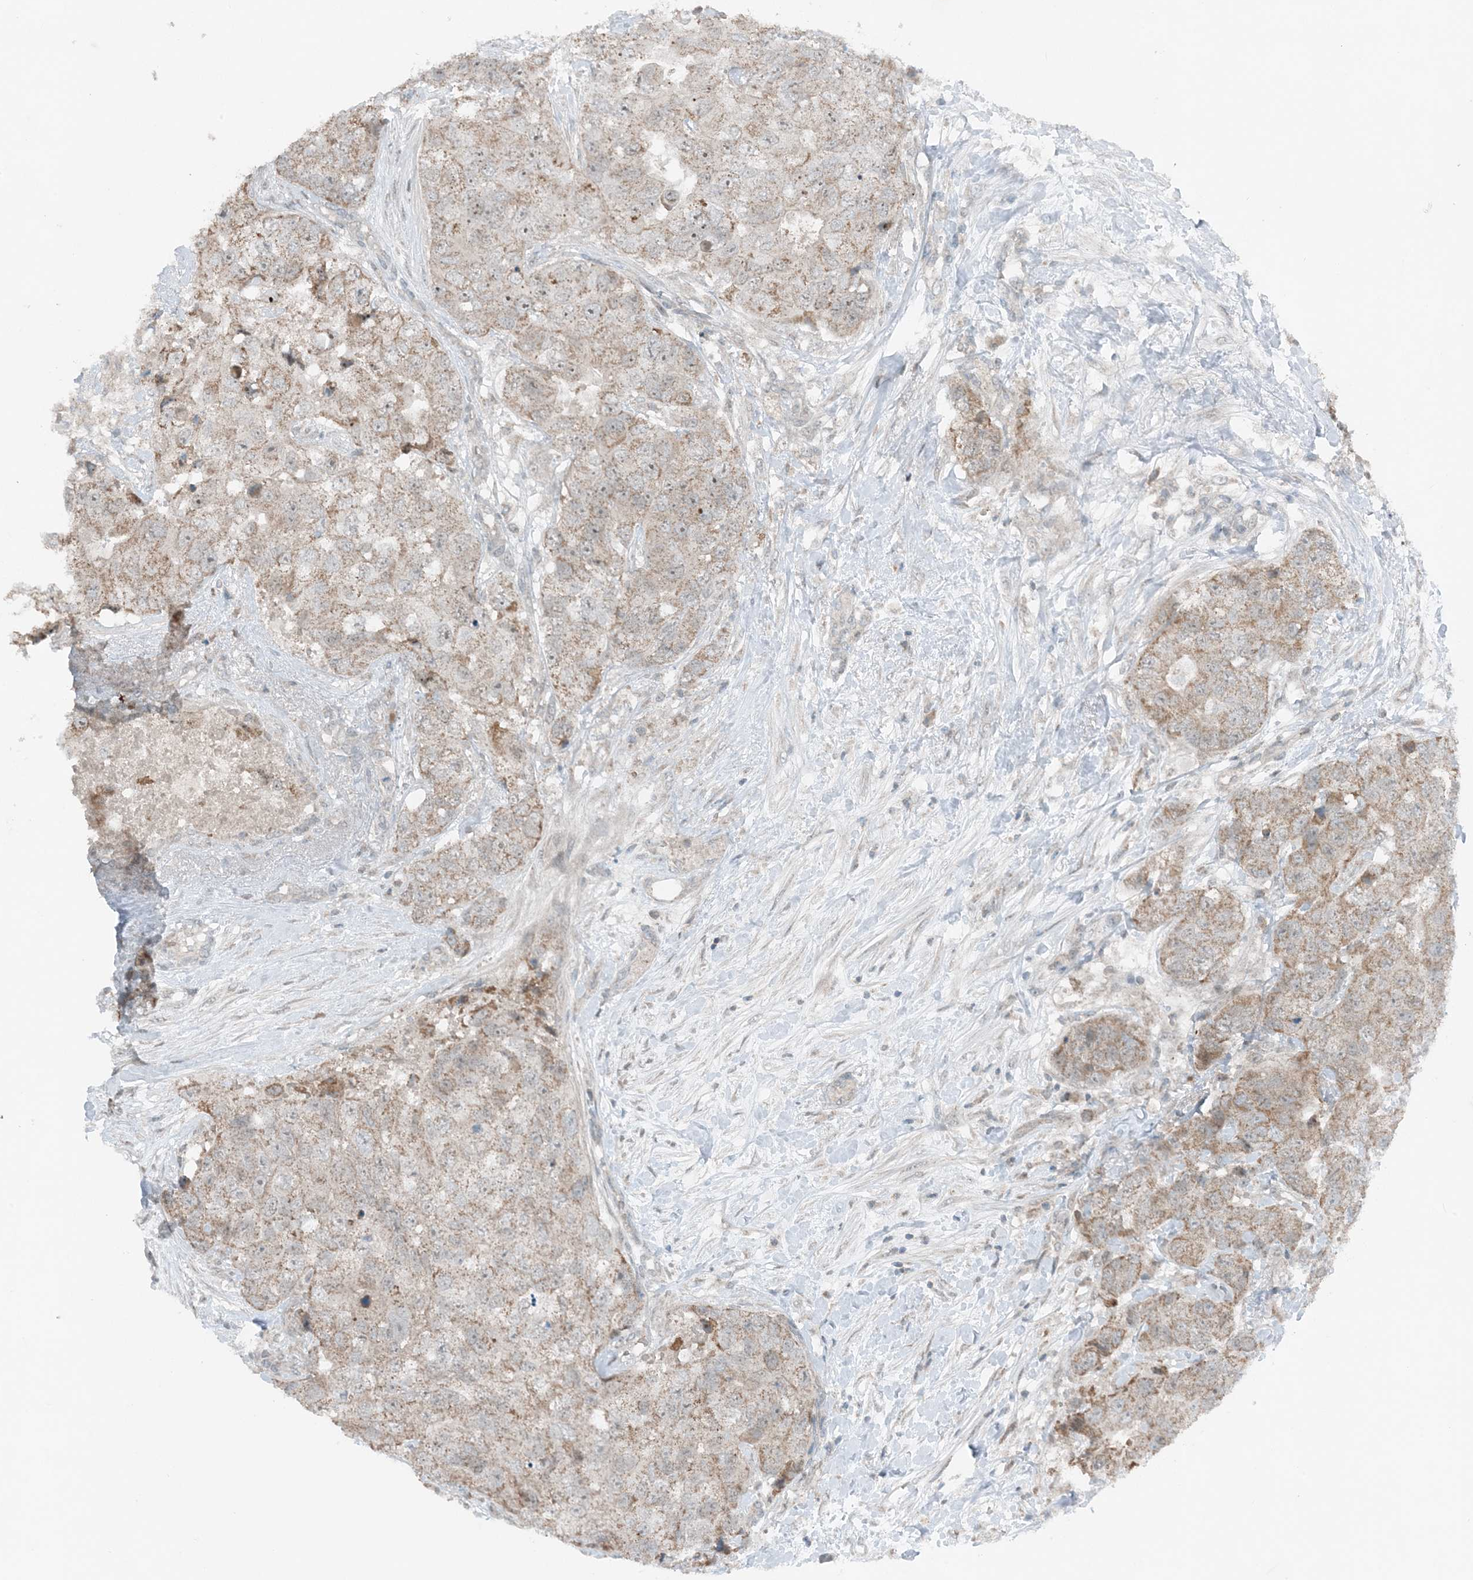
{"staining": {"intensity": "weak", "quantity": ">75%", "location": "cytoplasmic/membranous"}, "tissue": "breast cancer", "cell_type": "Tumor cells", "image_type": "cancer", "snomed": [{"axis": "morphology", "description": "Duct carcinoma"}, {"axis": "topography", "description": "Breast"}], "caption": "A brown stain labels weak cytoplasmic/membranous staining of a protein in human breast cancer tumor cells.", "gene": "MITD1", "patient": {"sex": "female", "age": 62}}